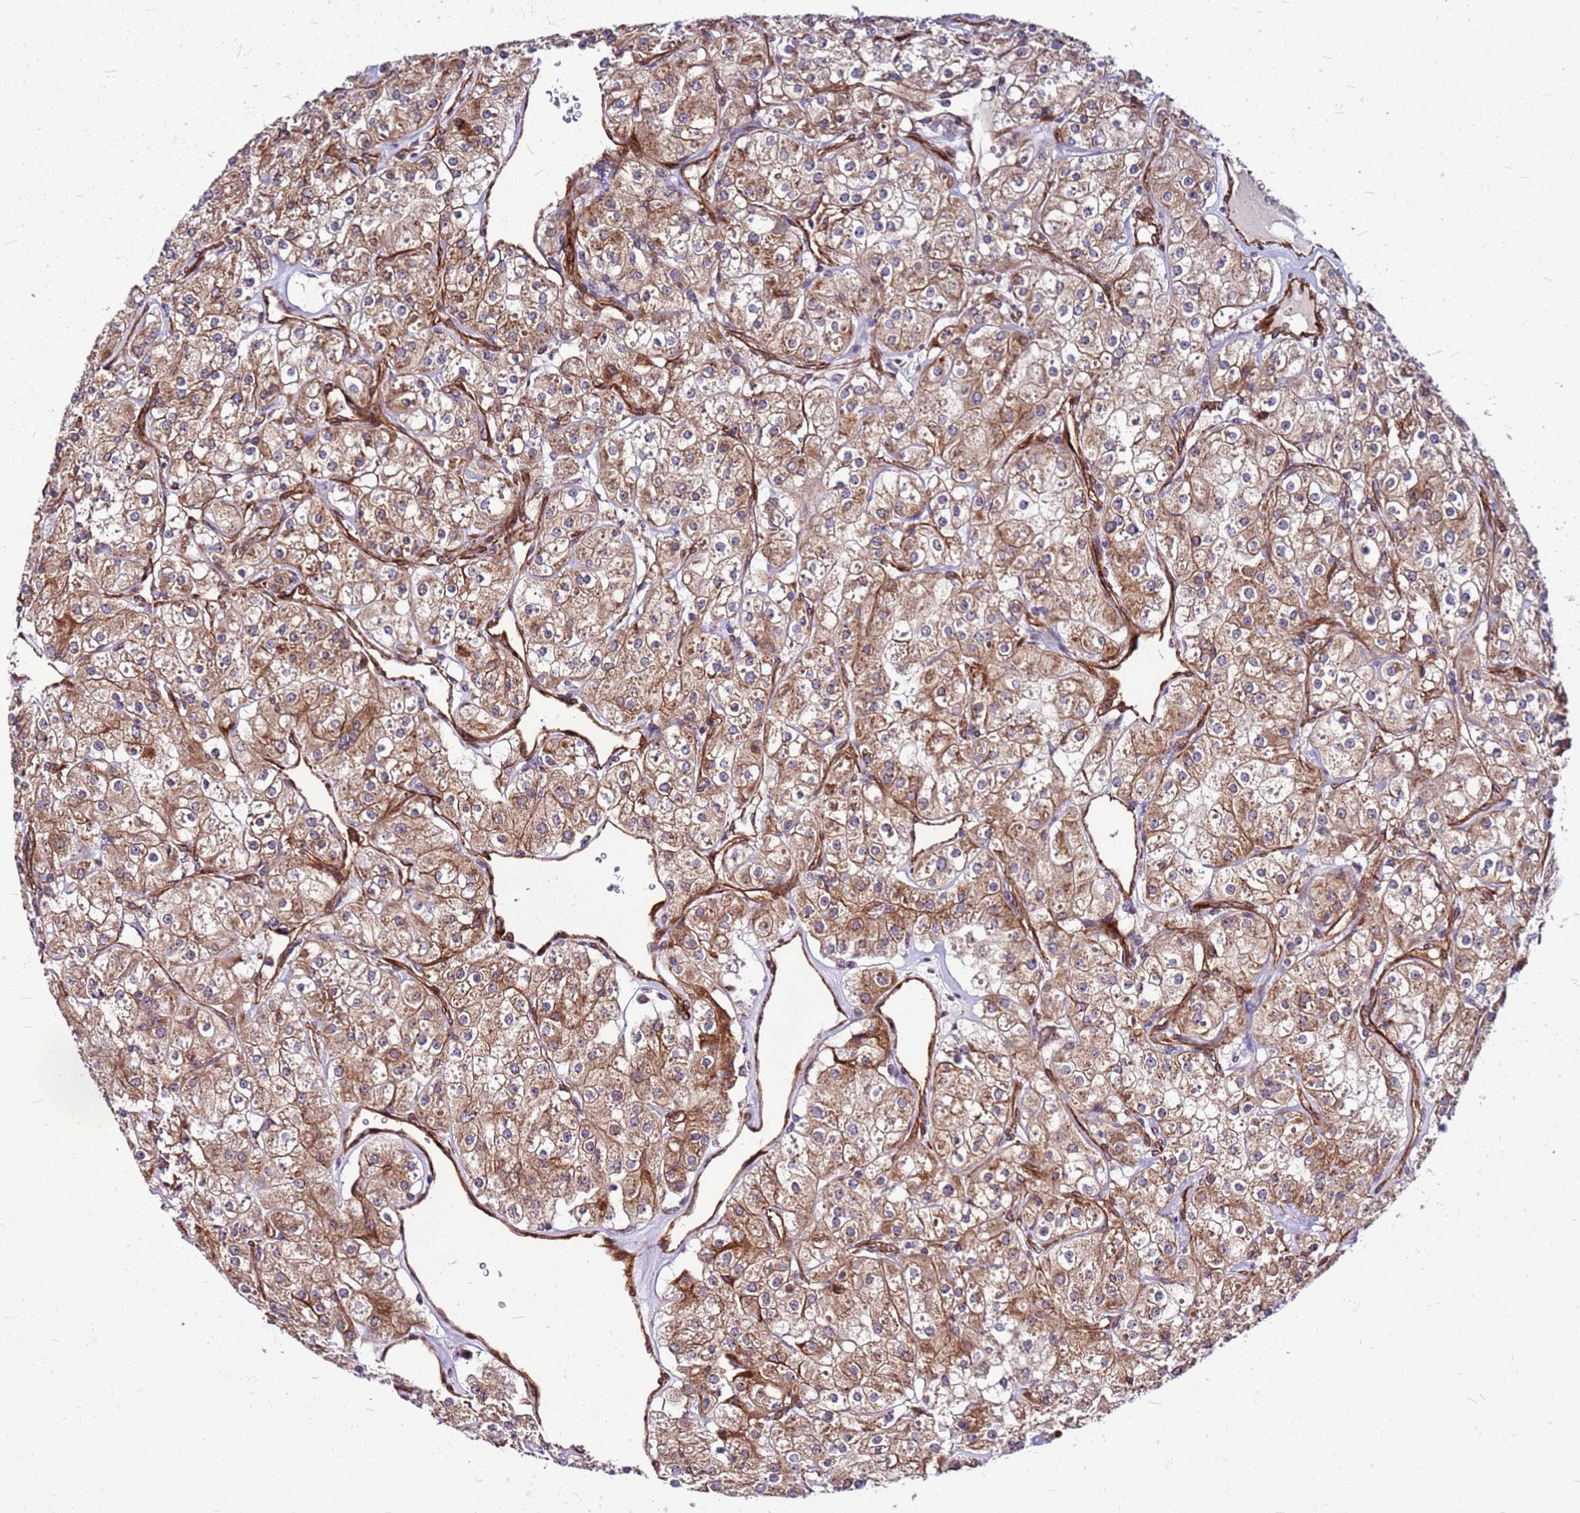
{"staining": {"intensity": "moderate", "quantity": ">75%", "location": "cytoplasmic/membranous"}, "tissue": "renal cancer", "cell_type": "Tumor cells", "image_type": "cancer", "snomed": [{"axis": "morphology", "description": "Adenocarcinoma, NOS"}, {"axis": "topography", "description": "Kidney"}], "caption": "High-magnification brightfield microscopy of renal adenocarcinoma stained with DAB (brown) and counterstained with hematoxylin (blue). tumor cells exhibit moderate cytoplasmic/membranous expression is present in approximately>75% of cells. Immunohistochemistry (ihc) stains the protein of interest in brown and the nuclei are stained blue.", "gene": "TOPAZ1", "patient": {"sex": "male", "age": 77}}